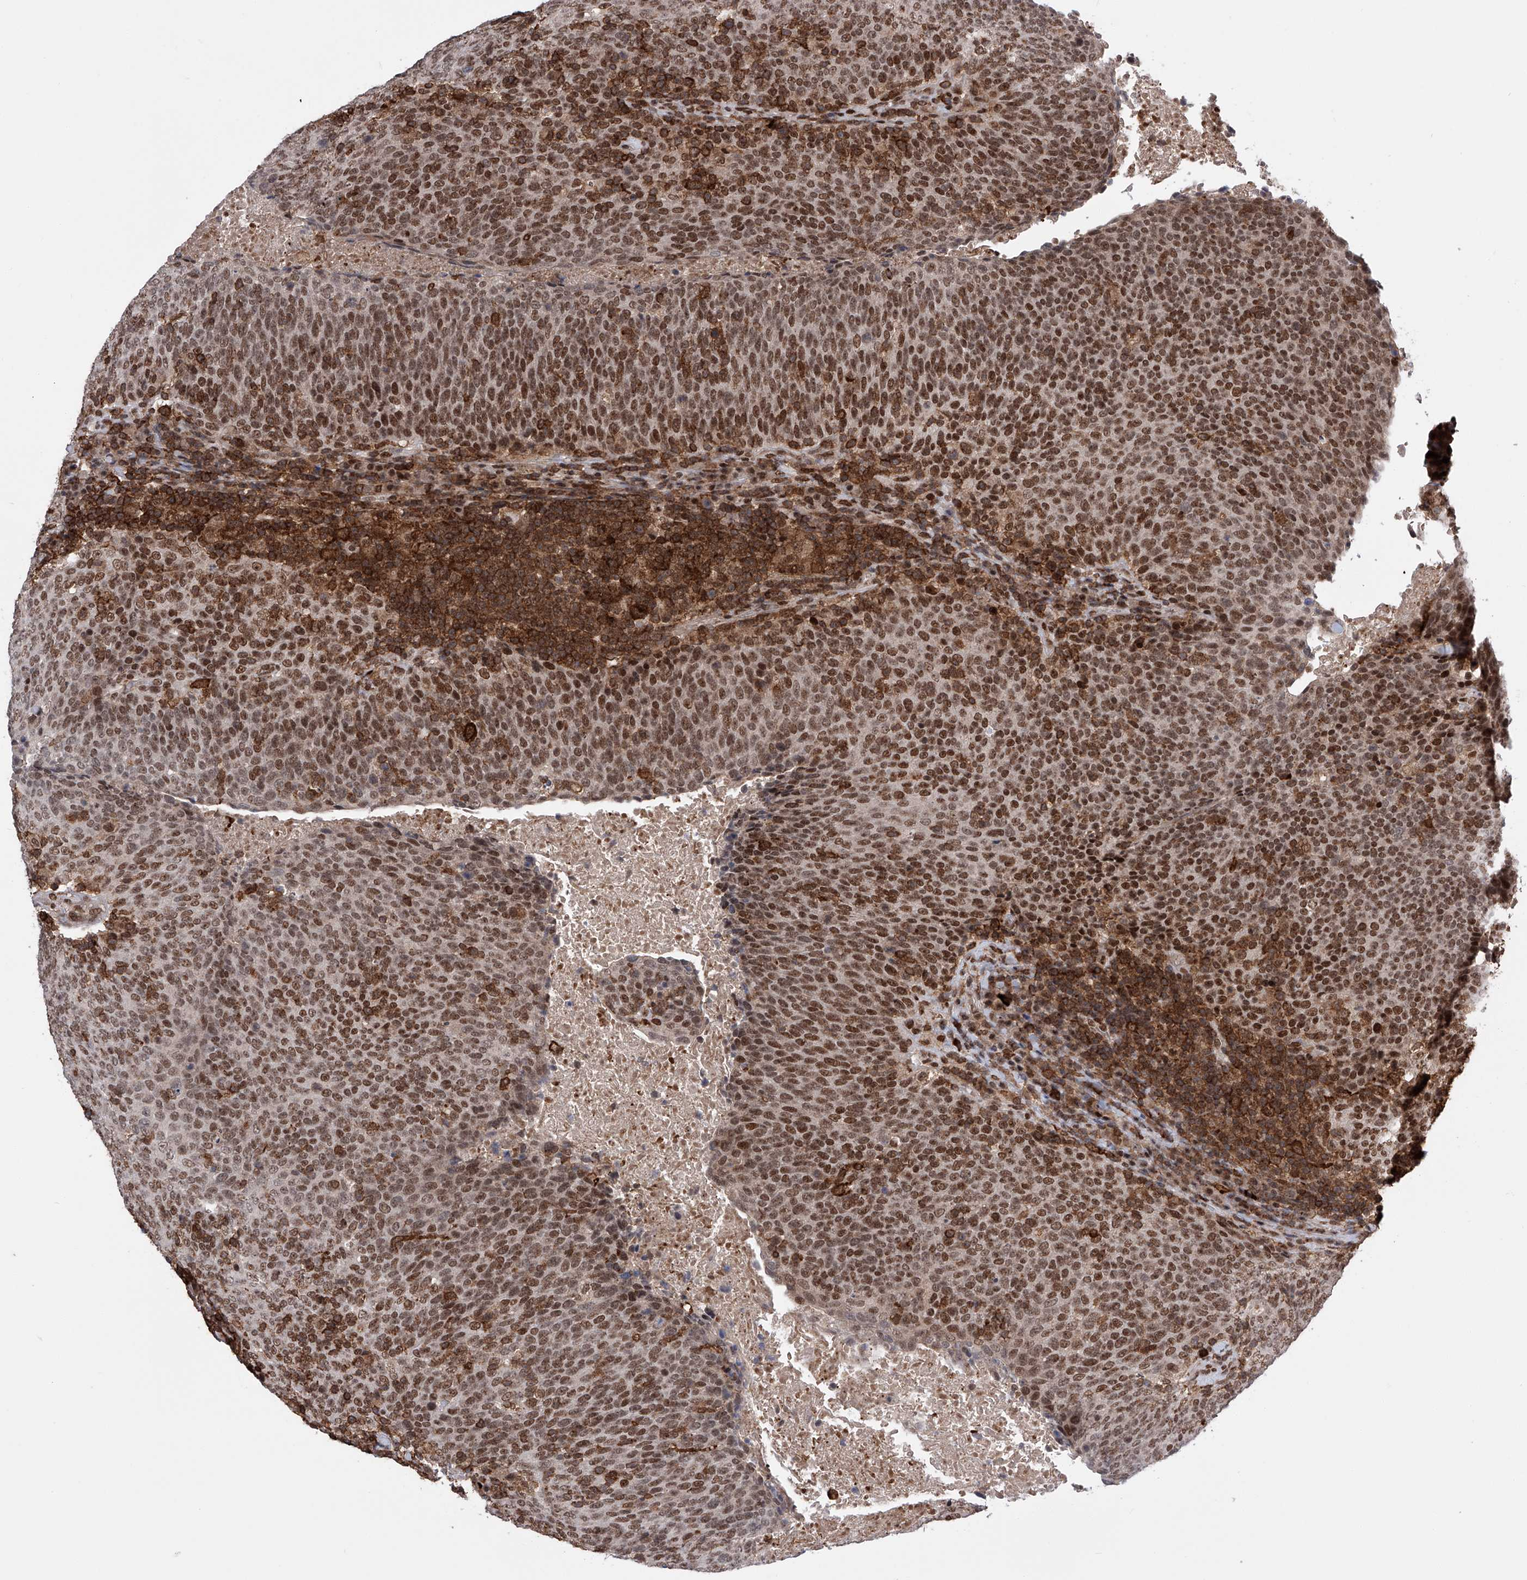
{"staining": {"intensity": "moderate", "quantity": ">75%", "location": "nuclear"}, "tissue": "head and neck cancer", "cell_type": "Tumor cells", "image_type": "cancer", "snomed": [{"axis": "morphology", "description": "Squamous cell carcinoma, NOS"}, {"axis": "morphology", "description": "Squamous cell carcinoma, metastatic, NOS"}, {"axis": "topography", "description": "Lymph node"}, {"axis": "topography", "description": "Head-Neck"}], "caption": "Protein staining of metastatic squamous cell carcinoma (head and neck) tissue shows moderate nuclear expression in approximately >75% of tumor cells.", "gene": "ZNF280D", "patient": {"sex": "male", "age": 62}}